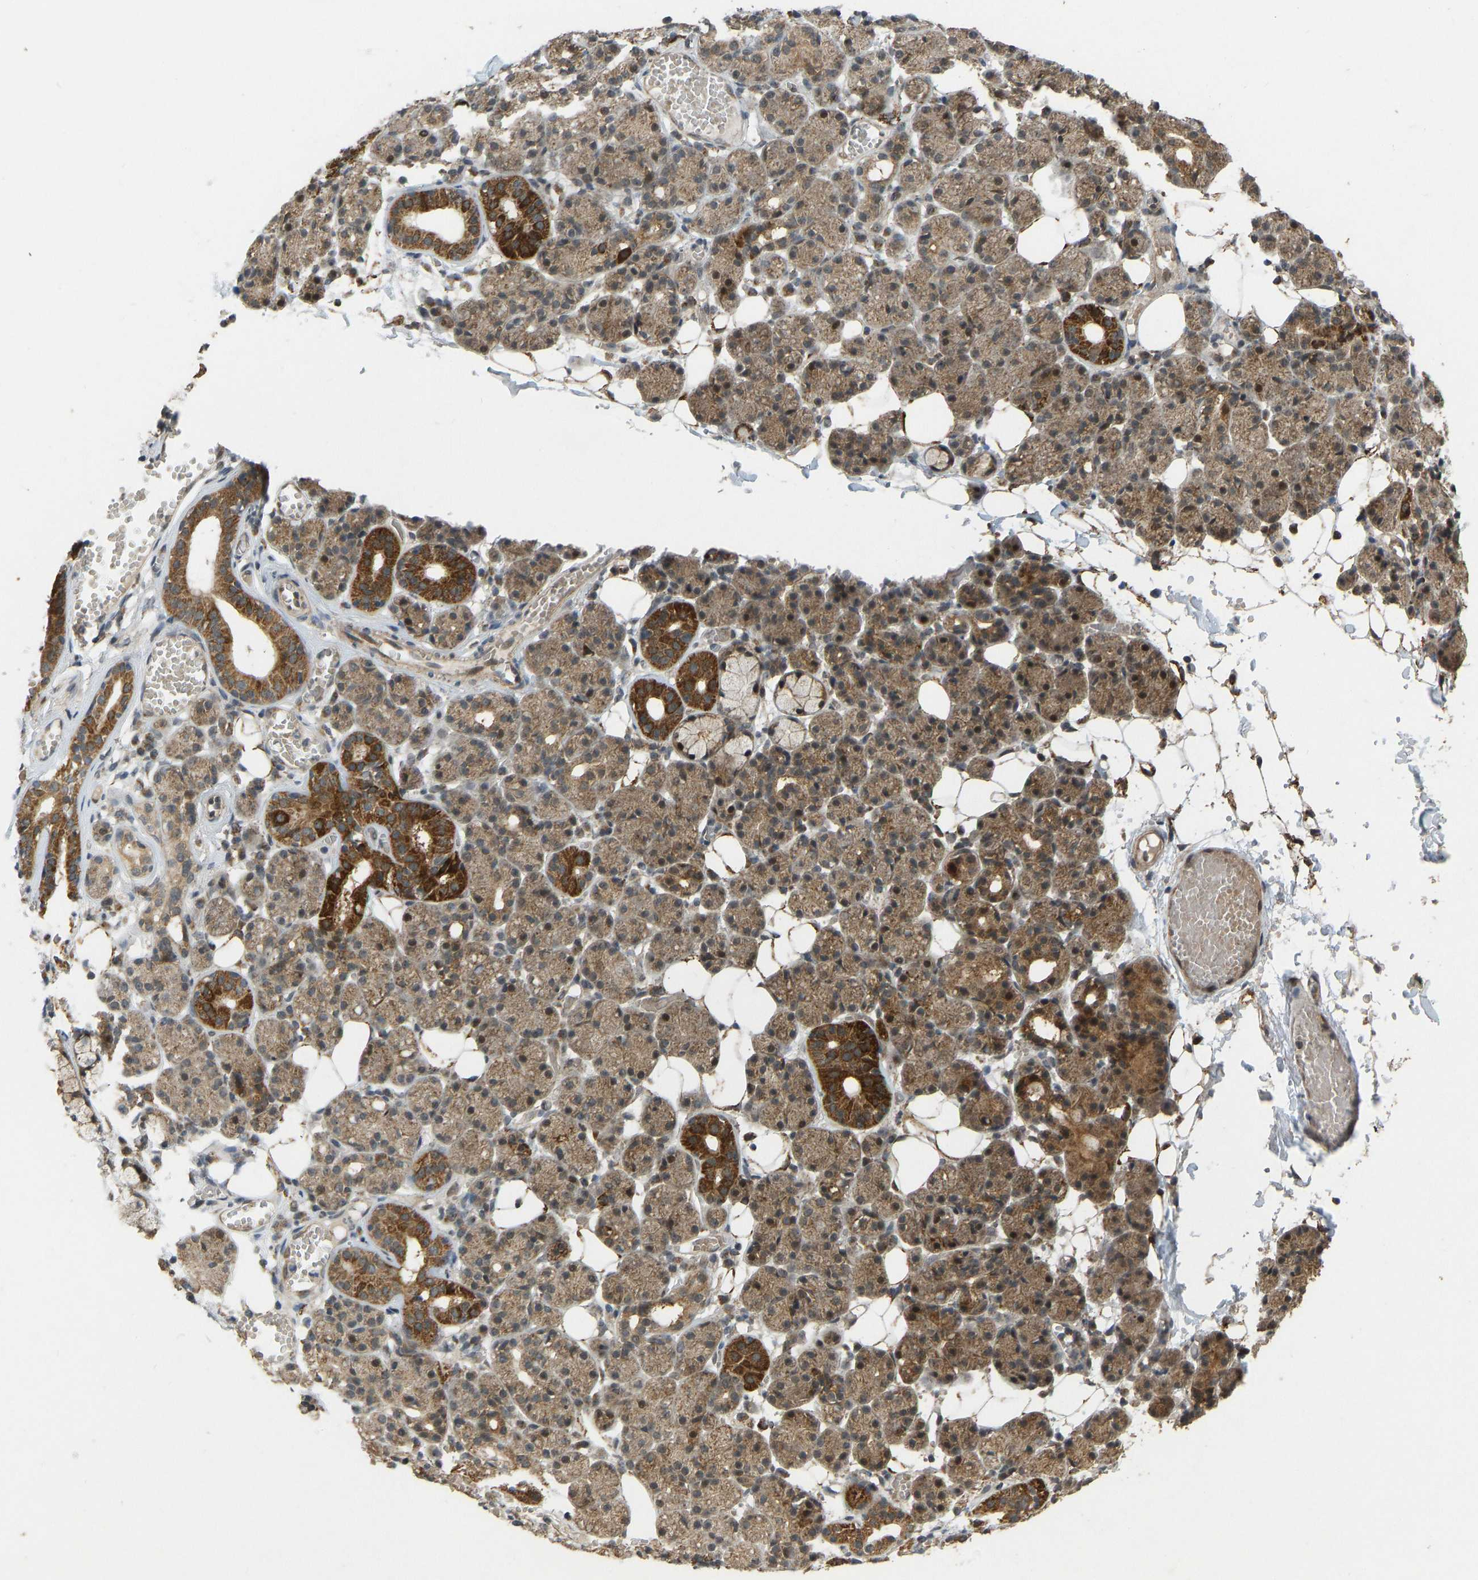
{"staining": {"intensity": "moderate", "quantity": ">75%", "location": "cytoplasmic/membranous,nuclear"}, "tissue": "salivary gland", "cell_type": "Glandular cells", "image_type": "normal", "snomed": [{"axis": "morphology", "description": "Normal tissue, NOS"}, {"axis": "topography", "description": "Salivary gland"}], "caption": "Immunohistochemical staining of normal human salivary gland demonstrates medium levels of moderate cytoplasmic/membranous,nuclear staining in approximately >75% of glandular cells.", "gene": "ACADS", "patient": {"sex": "male", "age": 63}}